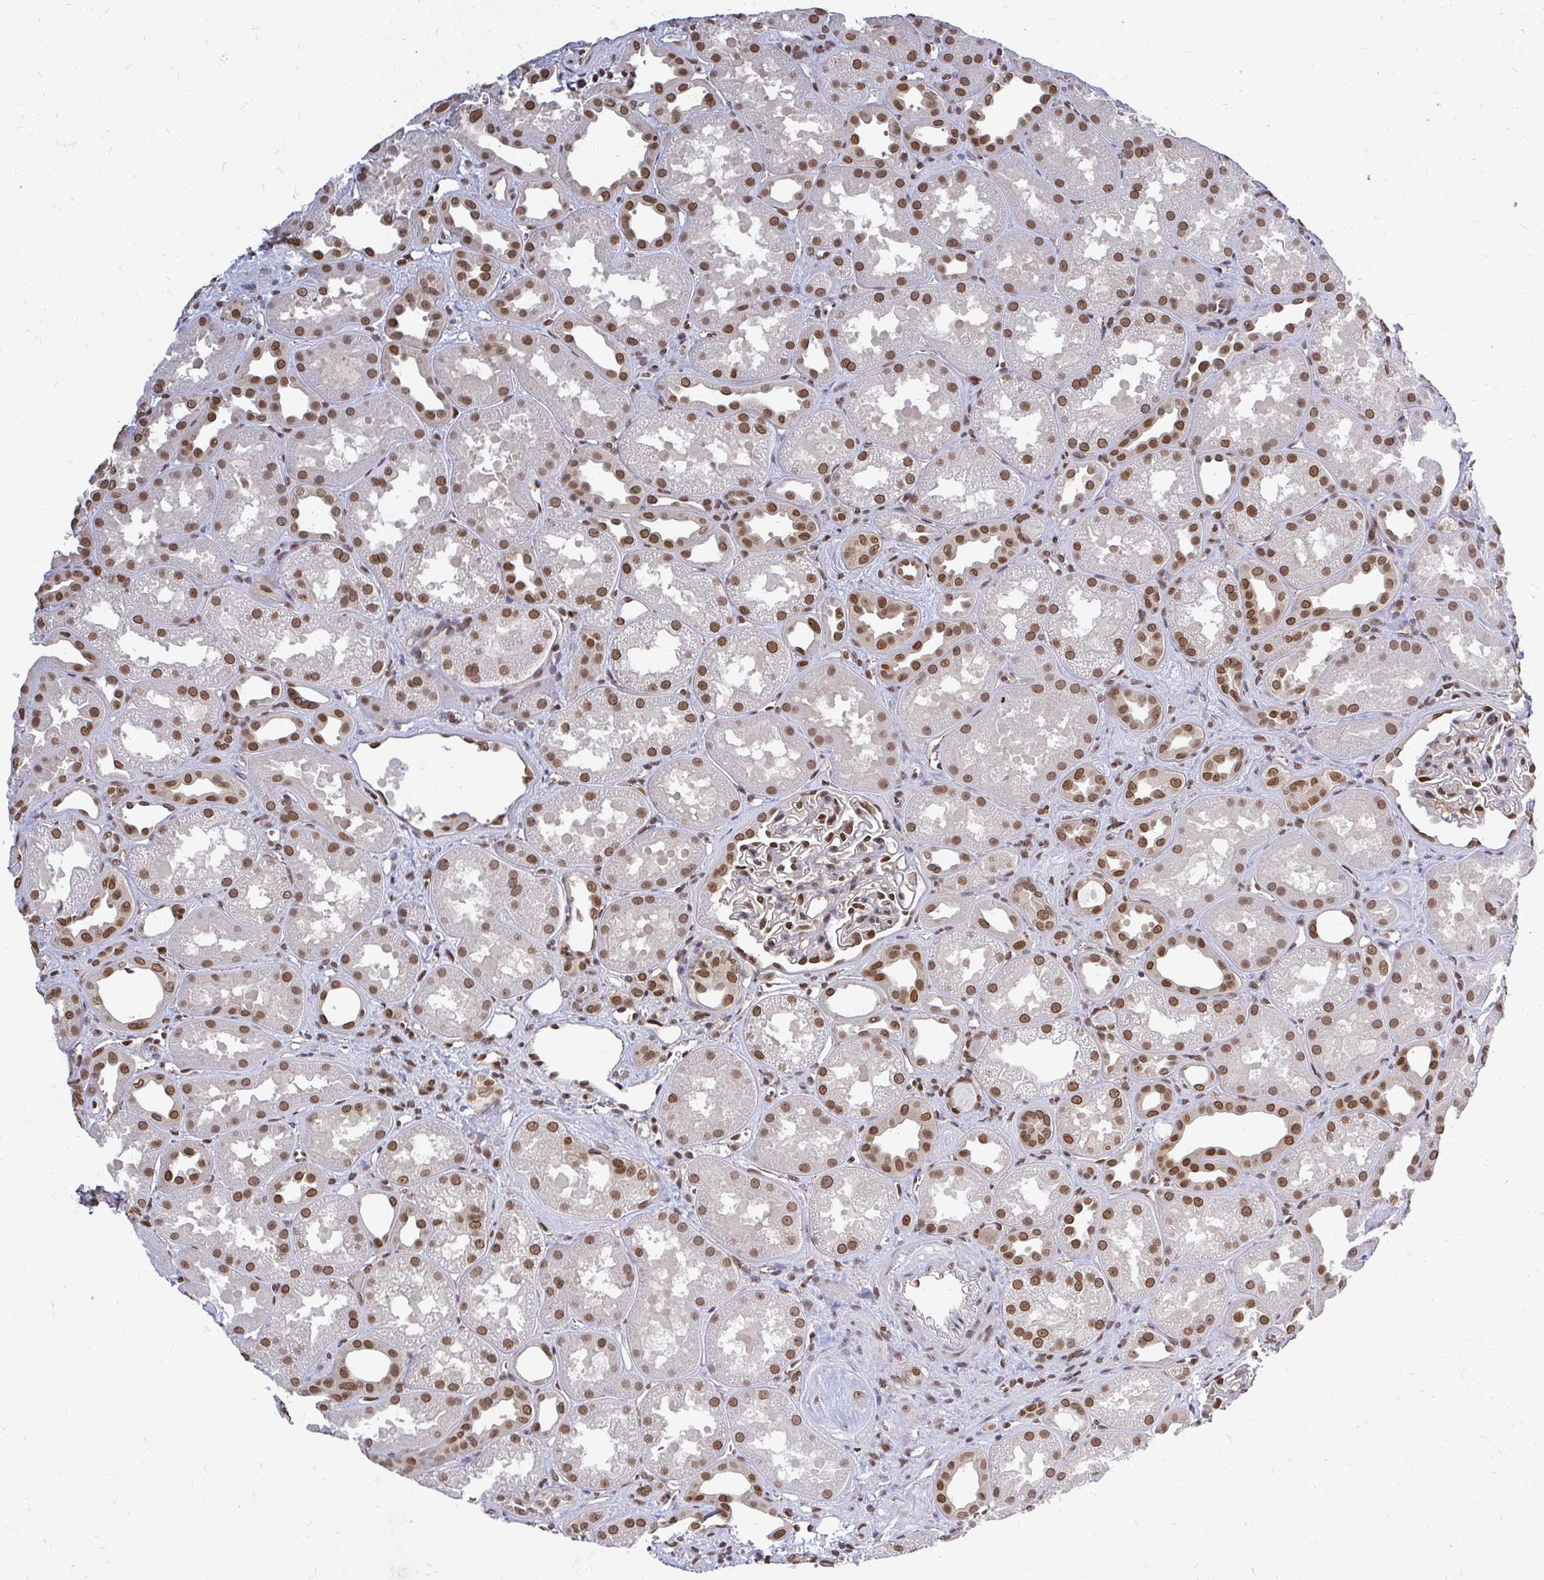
{"staining": {"intensity": "moderate", "quantity": "25%-75%", "location": "nuclear"}, "tissue": "kidney", "cell_type": "Cells in glomeruli", "image_type": "normal", "snomed": [{"axis": "morphology", "description": "Normal tissue, NOS"}, {"axis": "topography", "description": "Kidney"}], "caption": "This photomicrograph reveals immunohistochemistry staining of unremarkable kidney, with medium moderate nuclear staining in approximately 25%-75% of cells in glomeruli.", "gene": "XPO1", "patient": {"sex": "male", "age": 61}}